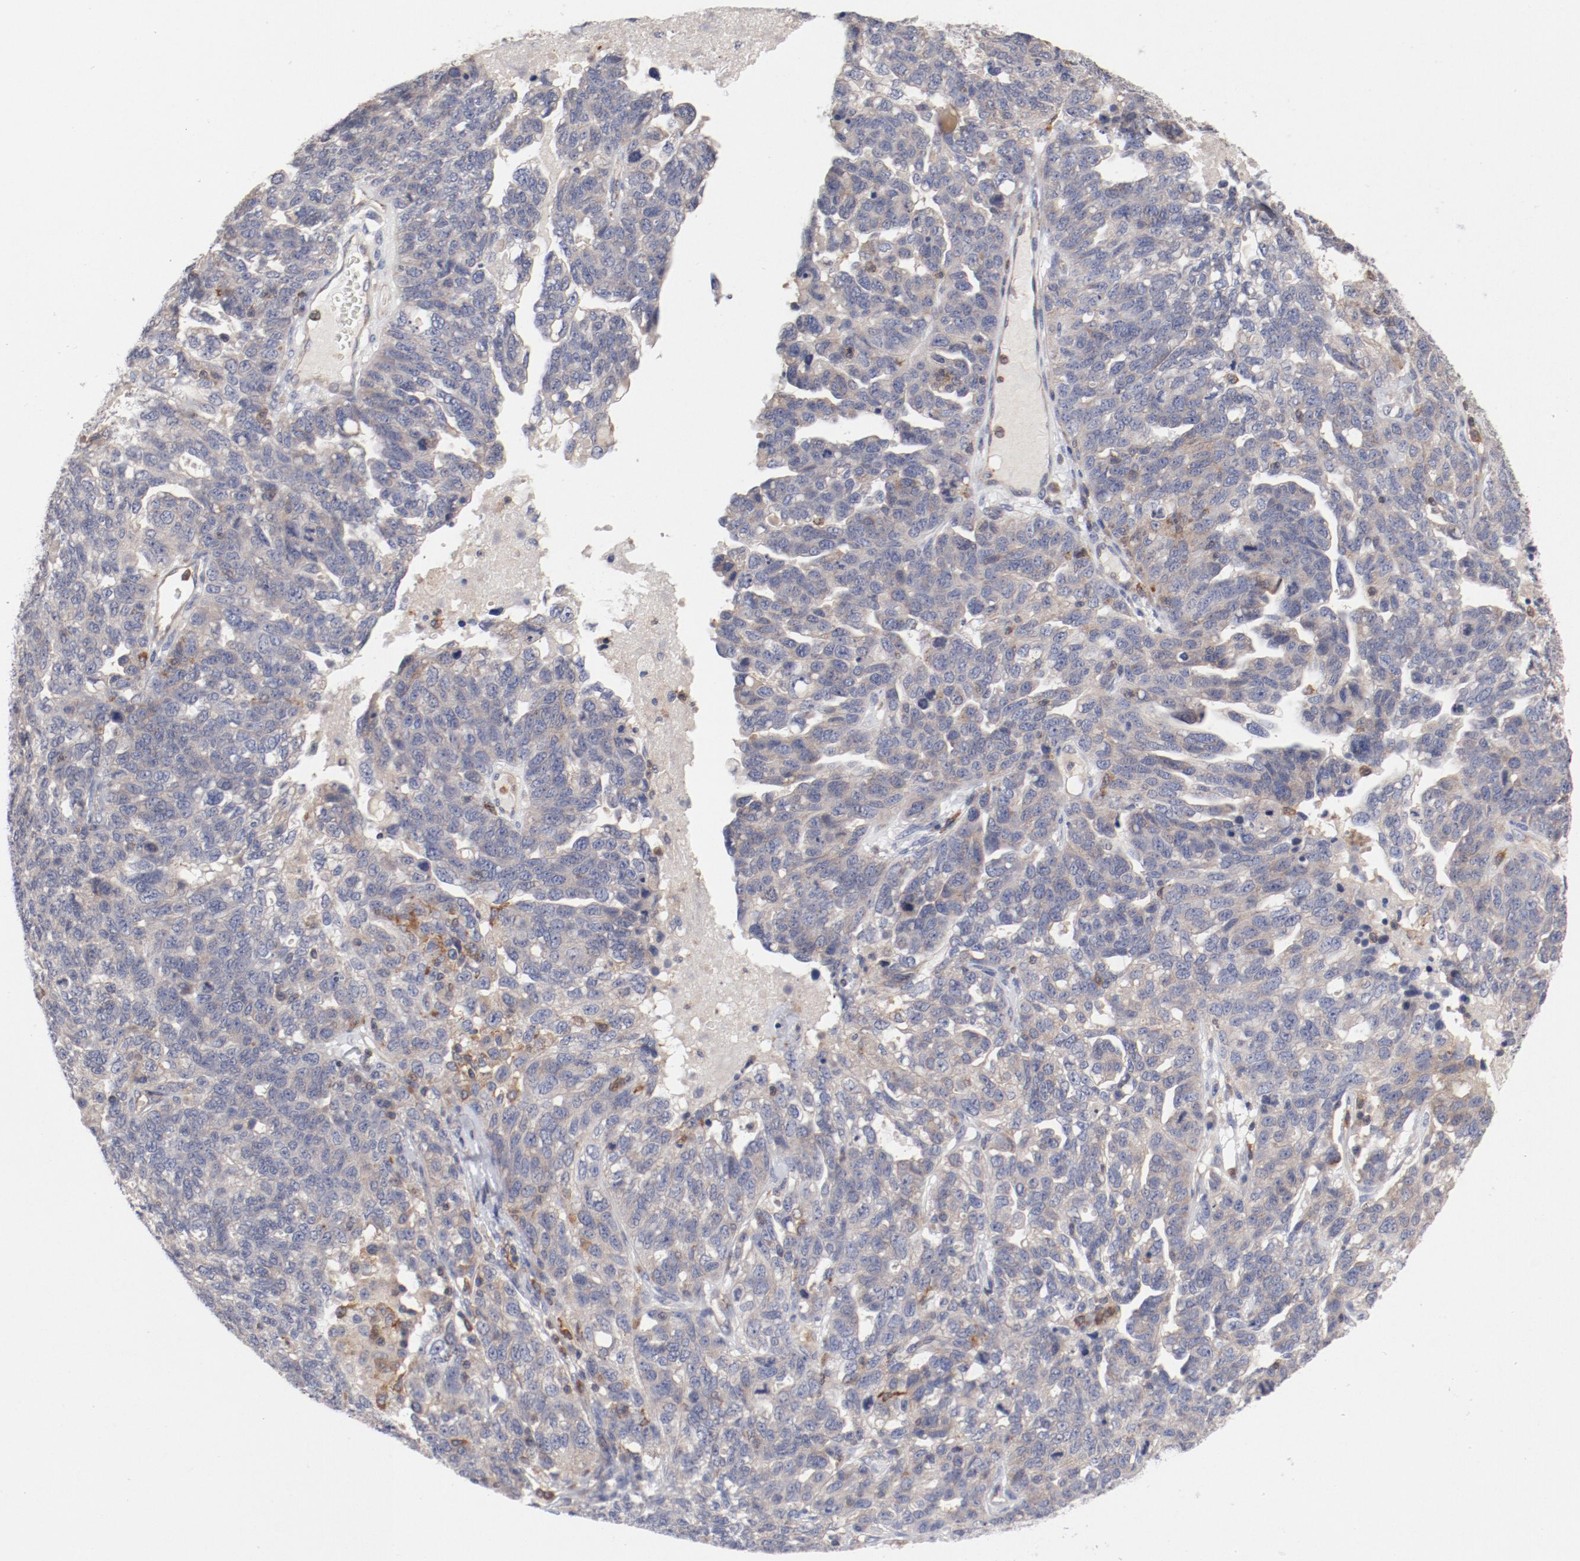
{"staining": {"intensity": "moderate", "quantity": "25%-75%", "location": "cytoplasmic/membranous"}, "tissue": "ovarian cancer", "cell_type": "Tumor cells", "image_type": "cancer", "snomed": [{"axis": "morphology", "description": "Cystadenocarcinoma, serous, NOS"}, {"axis": "topography", "description": "Ovary"}], "caption": "Ovarian cancer stained with DAB (3,3'-diaminobenzidine) IHC exhibits medium levels of moderate cytoplasmic/membranous expression in approximately 25%-75% of tumor cells. Ihc stains the protein in brown and the nuclei are stained blue.", "gene": "CBL", "patient": {"sex": "female", "age": 71}}